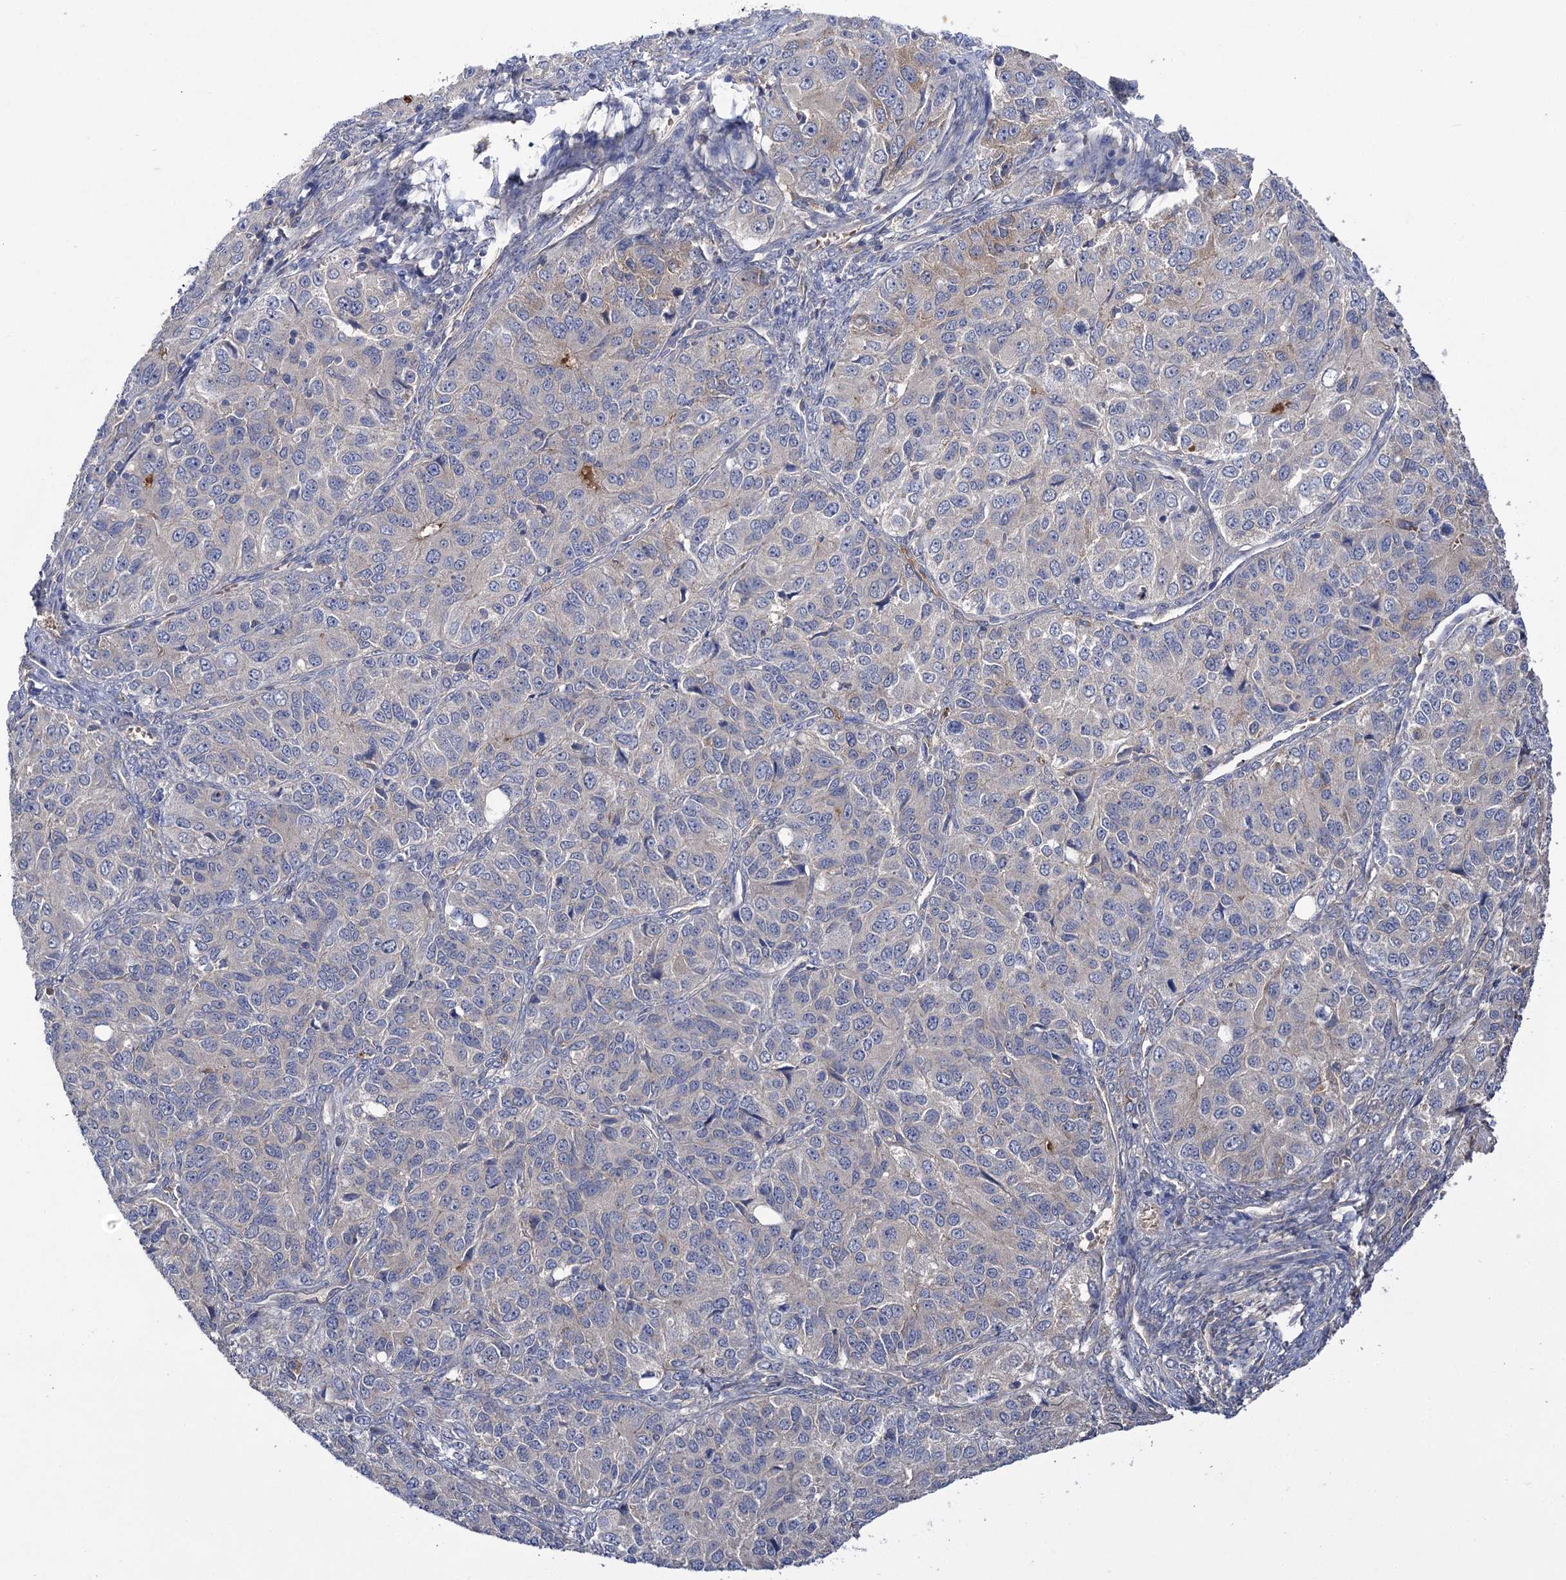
{"staining": {"intensity": "negative", "quantity": "none", "location": "none"}, "tissue": "ovarian cancer", "cell_type": "Tumor cells", "image_type": "cancer", "snomed": [{"axis": "morphology", "description": "Carcinoma, endometroid"}, {"axis": "topography", "description": "Ovary"}], "caption": "This is an immunohistochemistry micrograph of ovarian endometroid carcinoma. There is no positivity in tumor cells.", "gene": "USP50", "patient": {"sex": "female", "age": 51}}